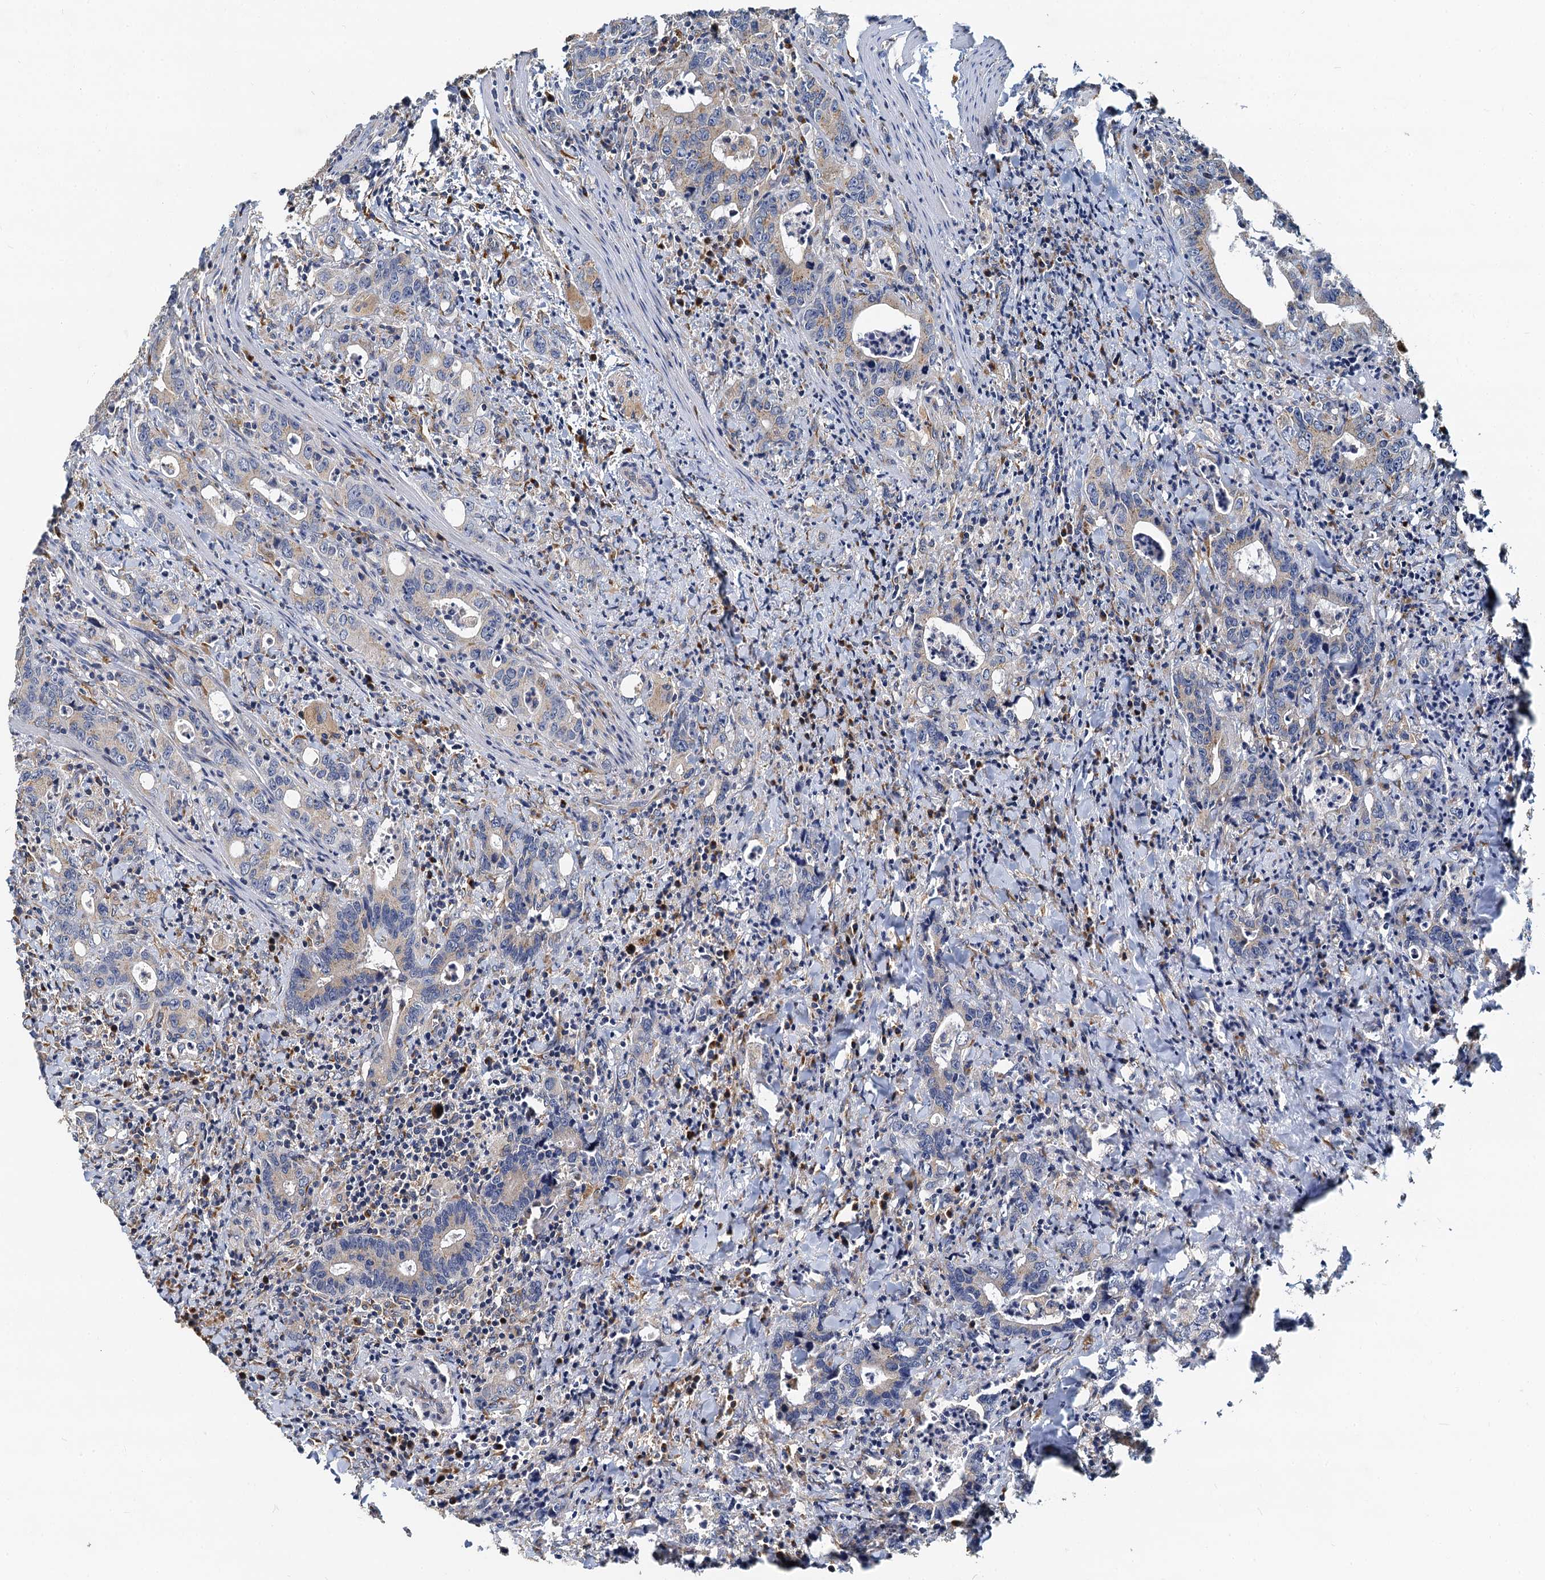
{"staining": {"intensity": "weak", "quantity": "25%-75%", "location": "cytoplasmic/membranous"}, "tissue": "colorectal cancer", "cell_type": "Tumor cells", "image_type": "cancer", "snomed": [{"axis": "morphology", "description": "Adenocarcinoma, NOS"}, {"axis": "topography", "description": "Colon"}], "caption": "Immunohistochemical staining of colorectal adenocarcinoma shows low levels of weak cytoplasmic/membranous protein expression in approximately 25%-75% of tumor cells.", "gene": "NKAPD1", "patient": {"sex": "female", "age": 75}}